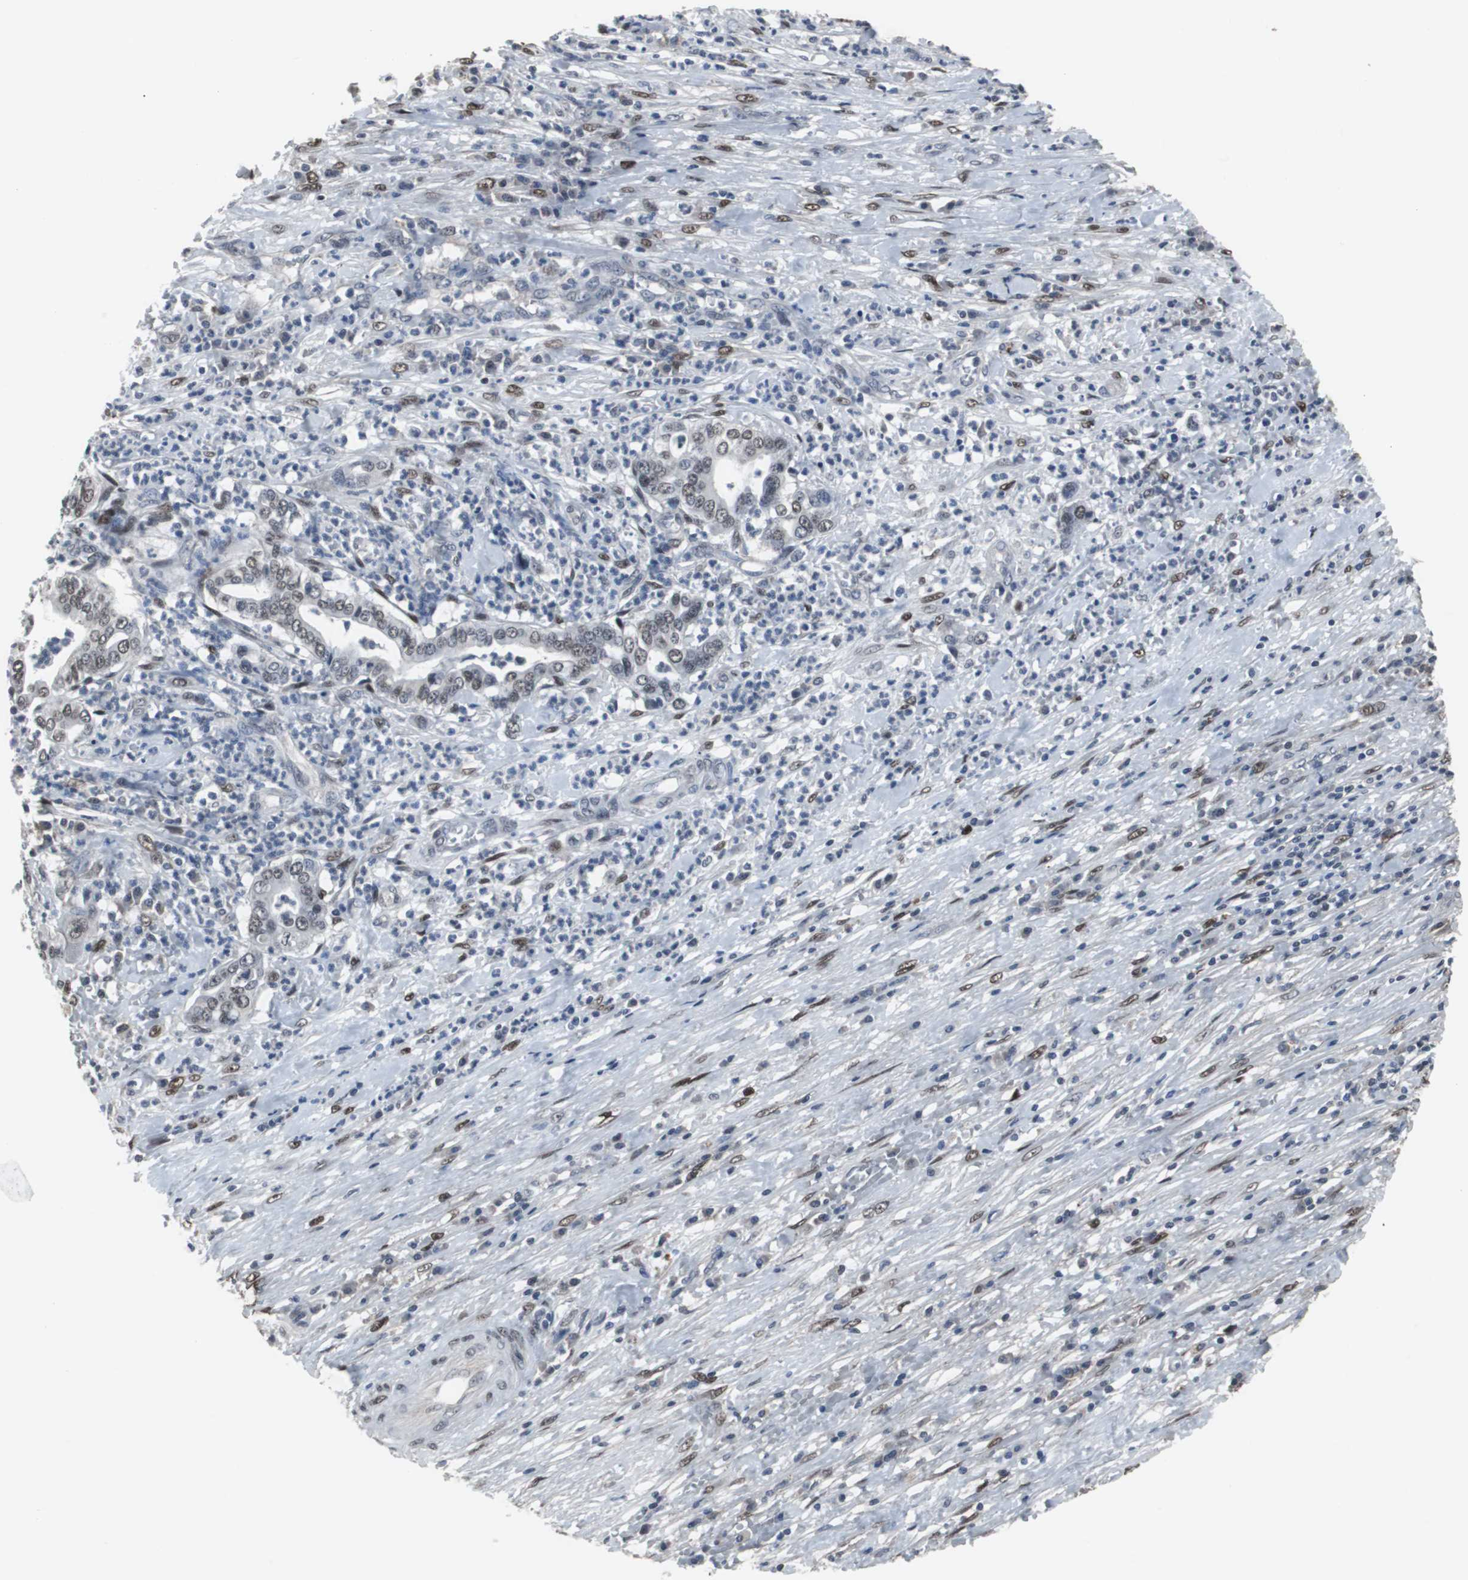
{"staining": {"intensity": "moderate", "quantity": ">75%", "location": "nuclear"}, "tissue": "liver cancer", "cell_type": "Tumor cells", "image_type": "cancer", "snomed": [{"axis": "morphology", "description": "Cholangiocarcinoma"}, {"axis": "topography", "description": "Liver"}], "caption": "This micrograph reveals immunohistochemistry staining of human cholangiocarcinoma (liver), with medium moderate nuclear staining in about >75% of tumor cells.", "gene": "FOXP4", "patient": {"sex": "female", "age": 61}}